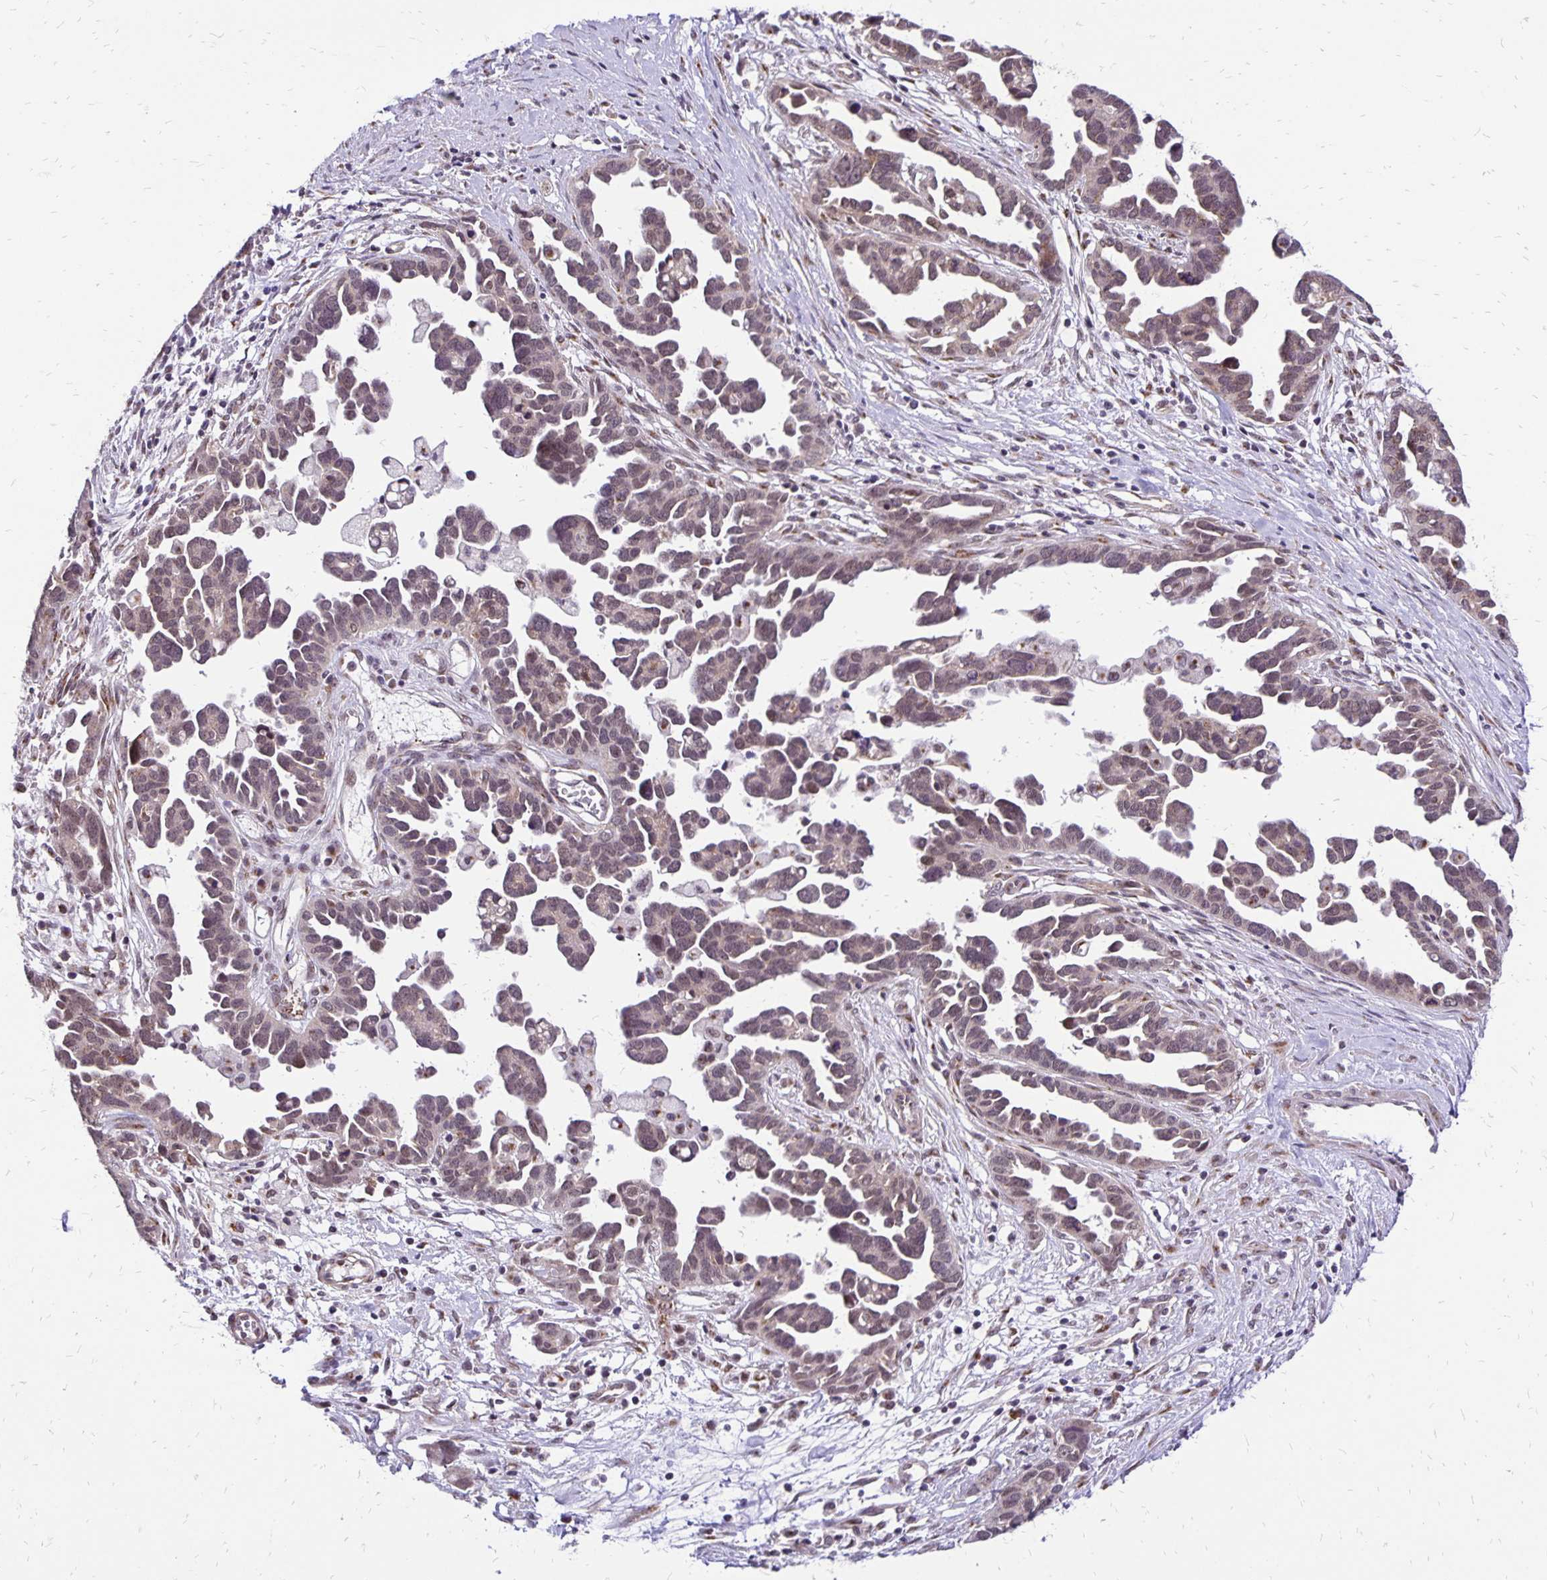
{"staining": {"intensity": "weak", "quantity": "25%-75%", "location": "cytoplasmic/membranous,nuclear"}, "tissue": "ovarian cancer", "cell_type": "Tumor cells", "image_type": "cancer", "snomed": [{"axis": "morphology", "description": "Cystadenocarcinoma, serous, NOS"}, {"axis": "topography", "description": "Ovary"}], "caption": "Immunohistochemistry micrograph of ovarian cancer stained for a protein (brown), which shows low levels of weak cytoplasmic/membranous and nuclear staining in about 25%-75% of tumor cells.", "gene": "GOLGA5", "patient": {"sex": "female", "age": 54}}